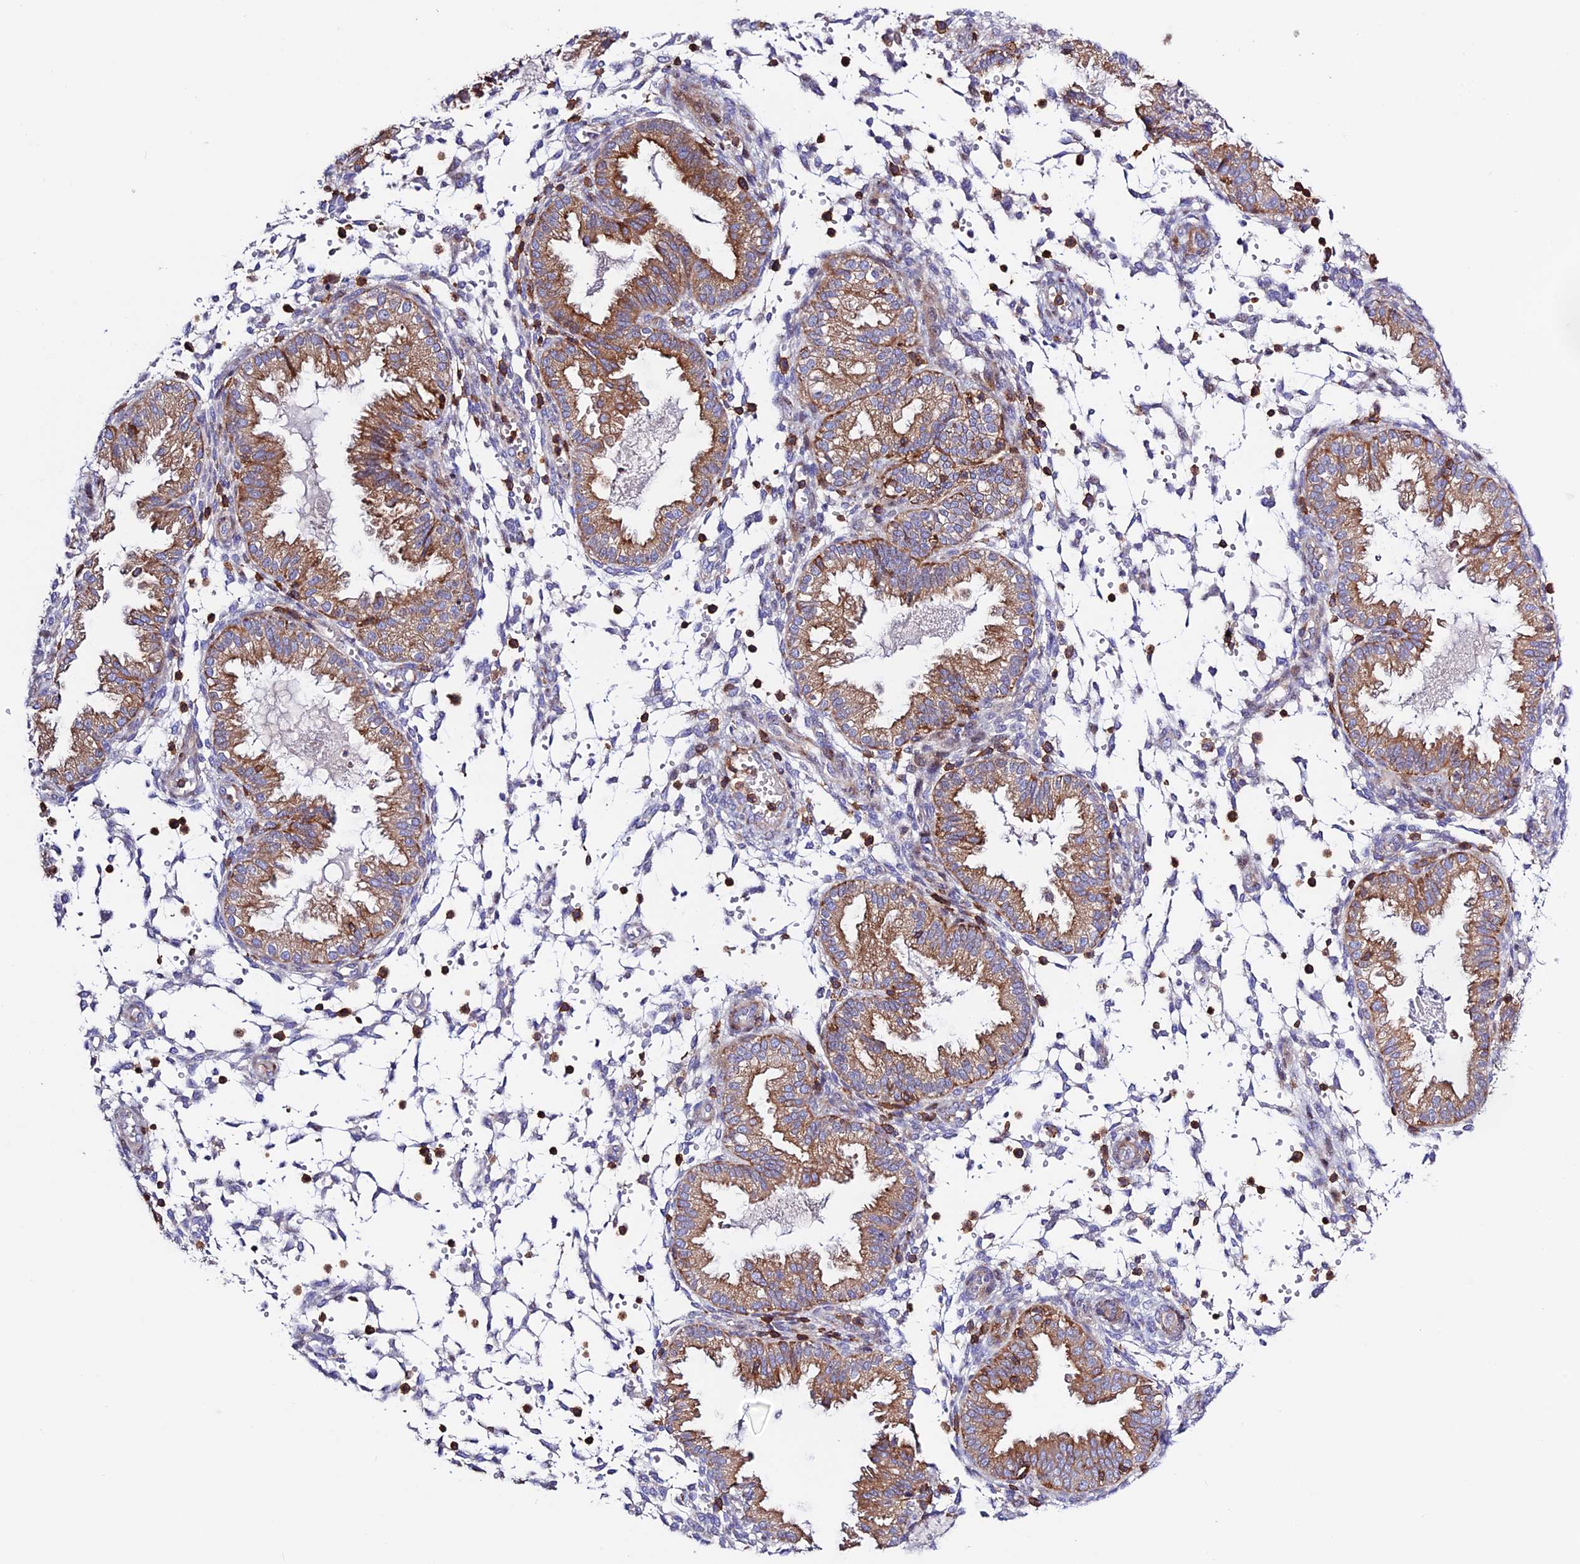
{"staining": {"intensity": "negative", "quantity": "none", "location": "none"}, "tissue": "endometrium", "cell_type": "Cells in endometrial stroma", "image_type": "normal", "snomed": [{"axis": "morphology", "description": "Normal tissue, NOS"}, {"axis": "topography", "description": "Endometrium"}], "caption": "Cells in endometrial stroma are negative for brown protein staining in unremarkable endometrium.", "gene": "PRIM1", "patient": {"sex": "female", "age": 33}}